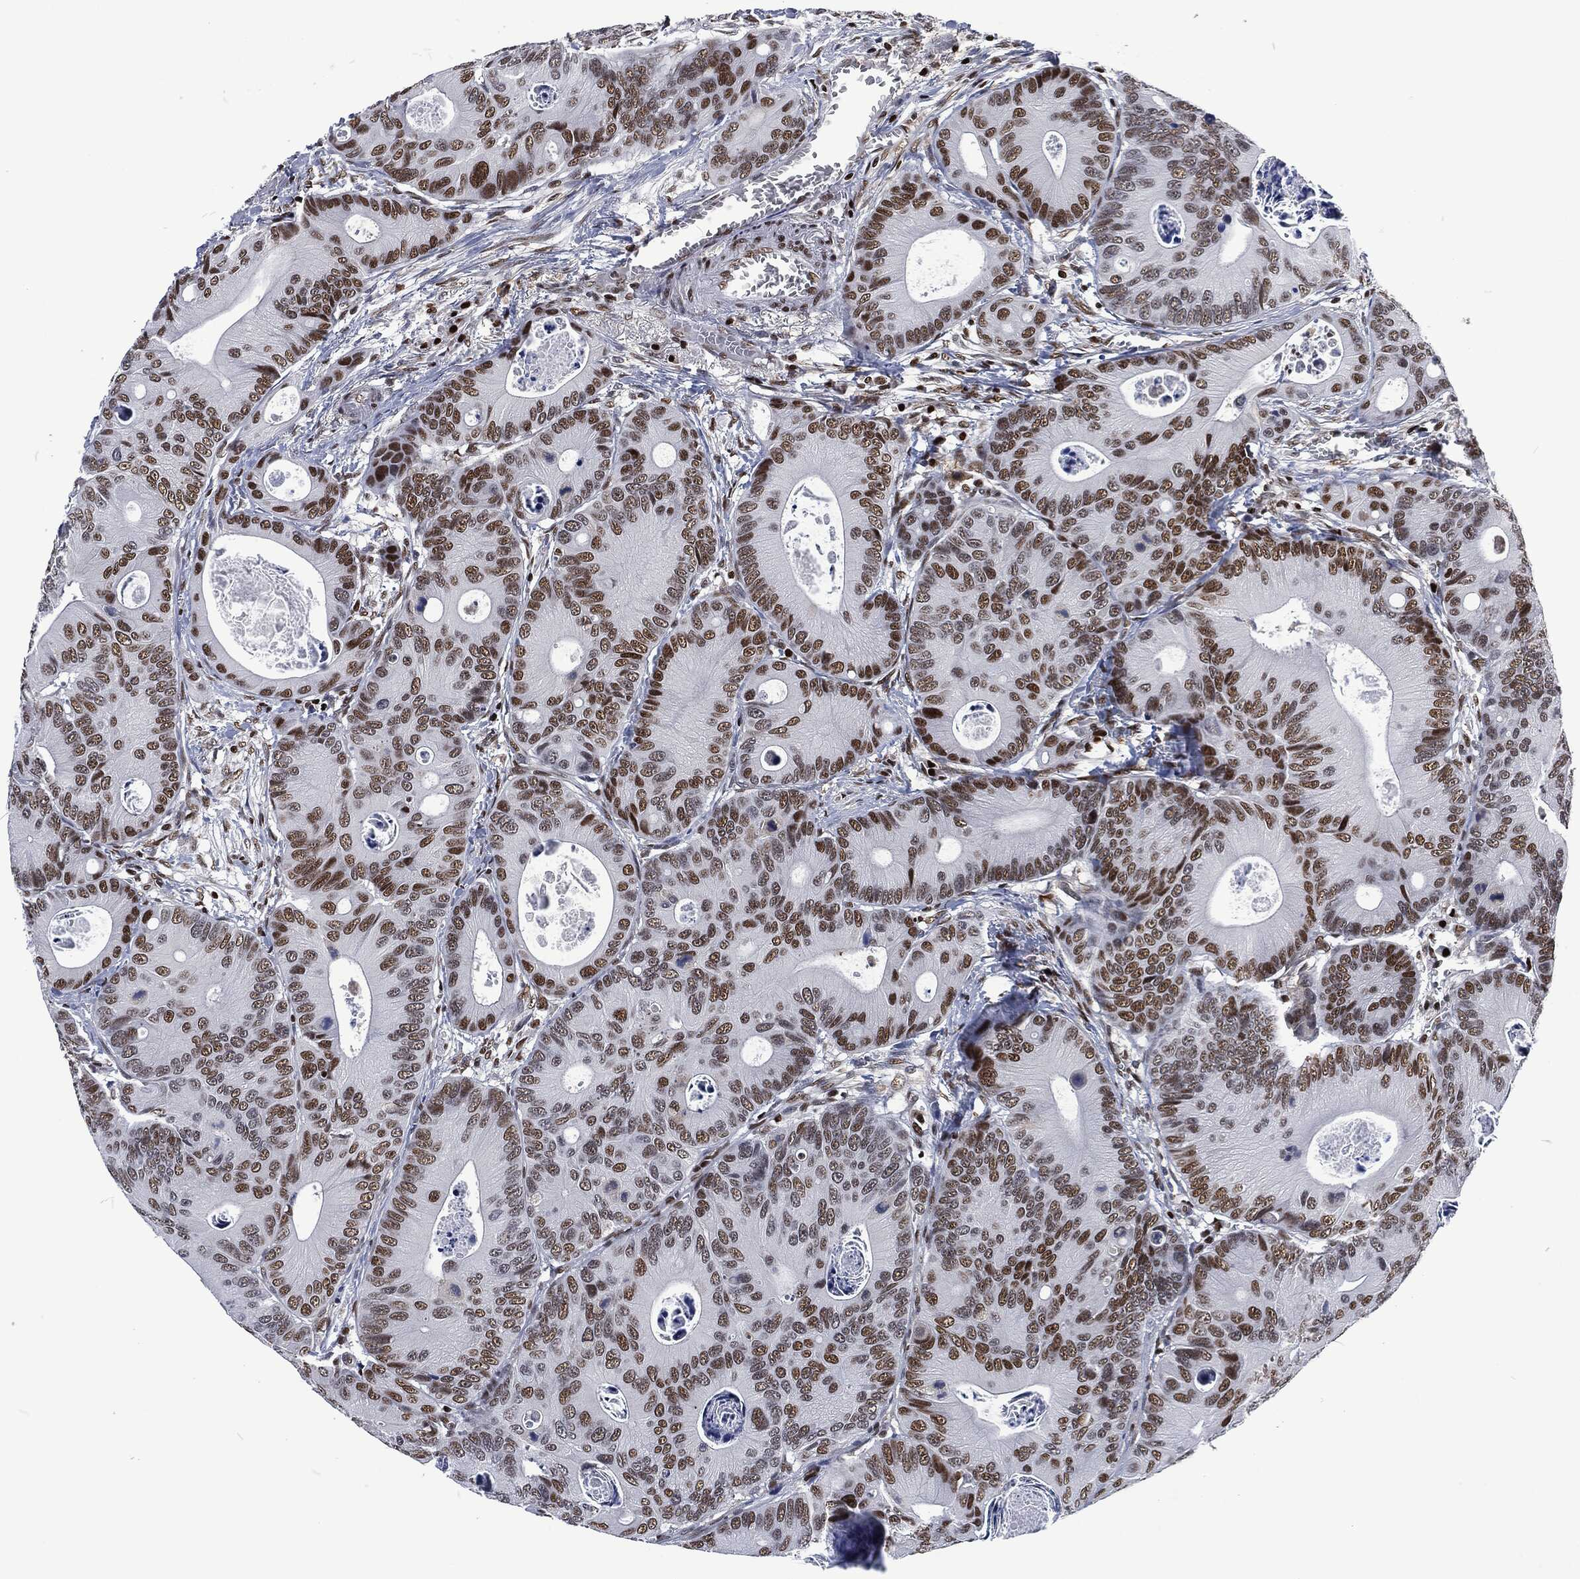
{"staining": {"intensity": "moderate", "quantity": "25%-75%", "location": "nuclear"}, "tissue": "colorectal cancer", "cell_type": "Tumor cells", "image_type": "cancer", "snomed": [{"axis": "morphology", "description": "Adenocarcinoma, NOS"}, {"axis": "topography", "description": "Colon"}], "caption": "Moderate nuclear expression is identified in about 25%-75% of tumor cells in colorectal cancer.", "gene": "DCPS", "patient": {"sex": "female", "age": 78}}